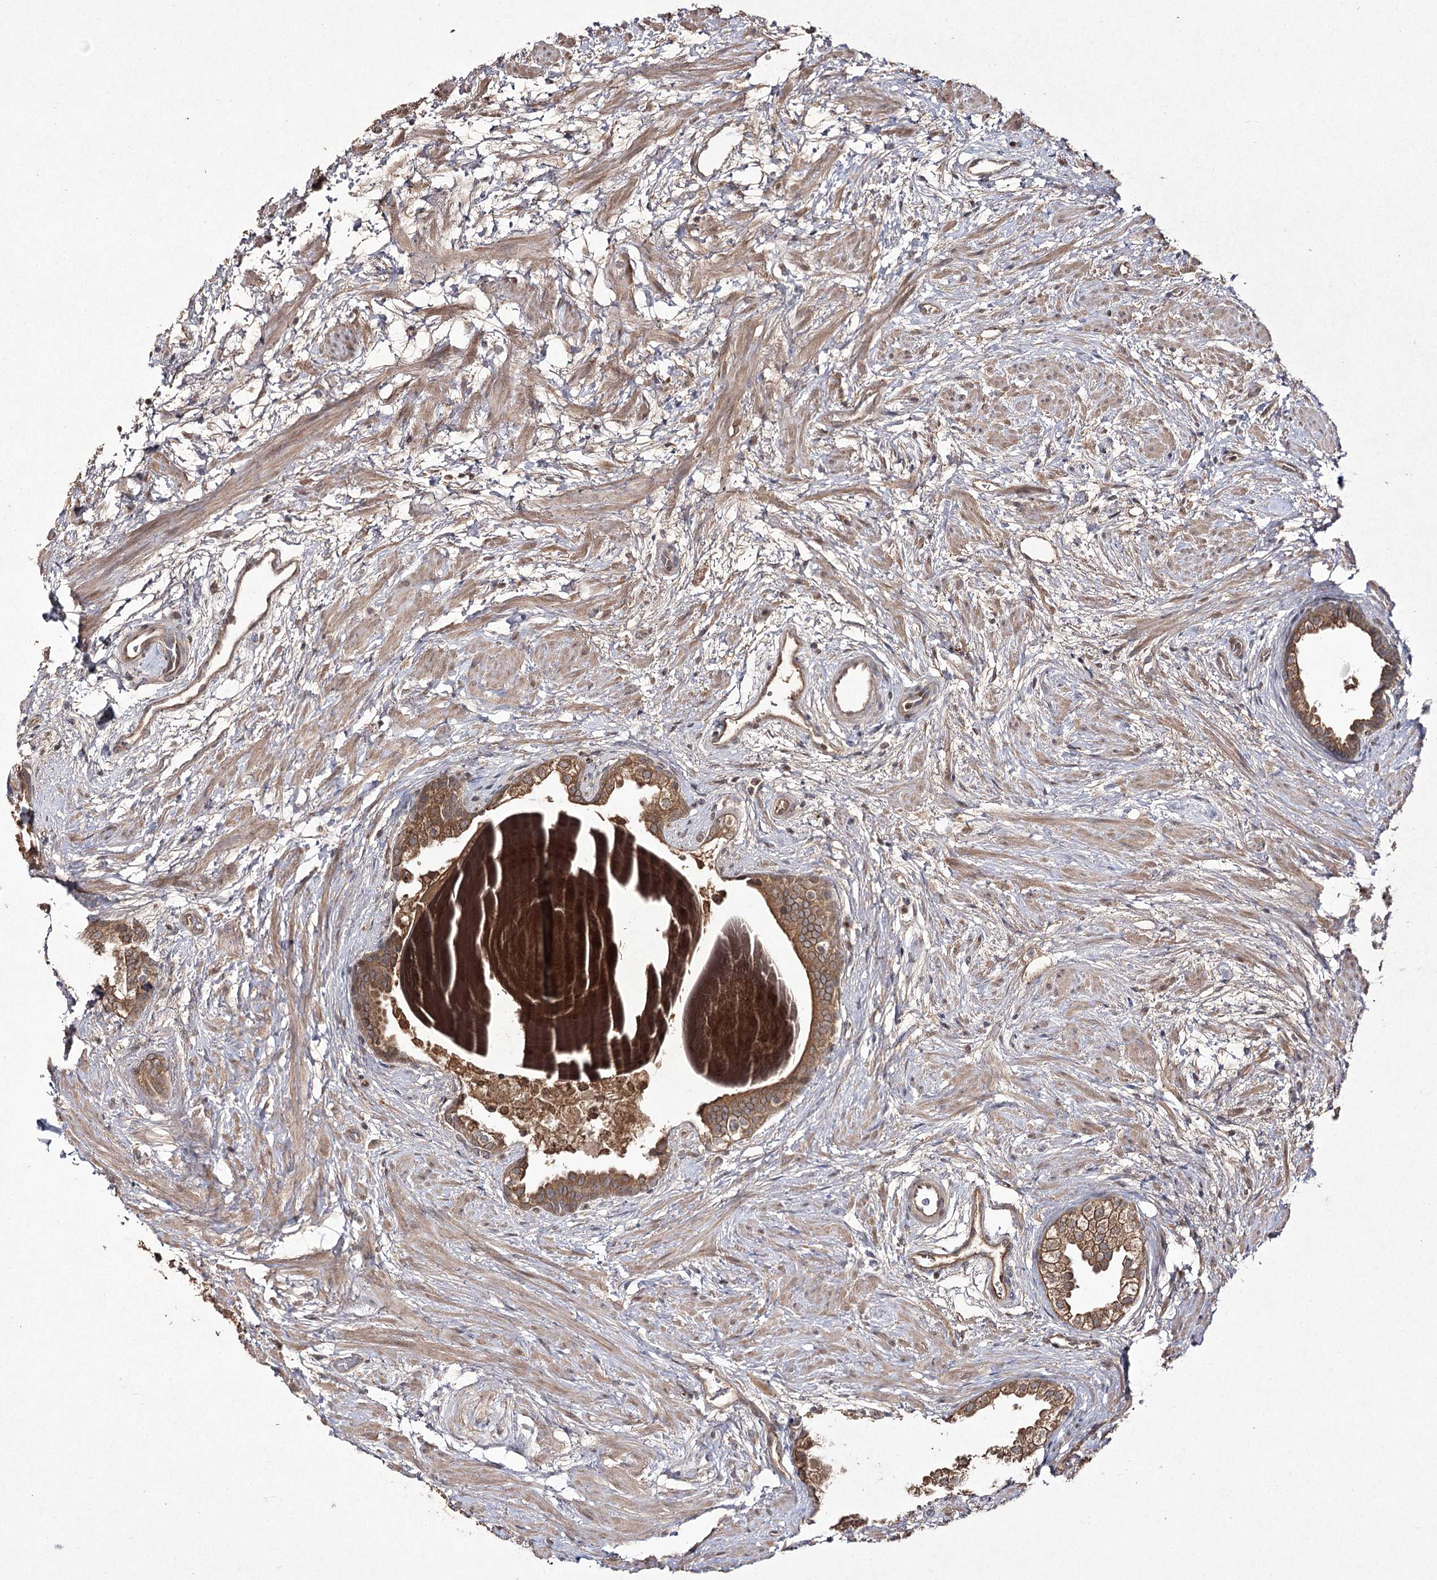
{"staining": {"intensity": "moderate", "quantity": ">75%", "location": "cytoplasmic/membranous"}, "tissue": "prostate", "cell_type": "Glandular cells", "image_type": "normal", "snomed": [{"axis": "morphology", "description": "Normal tissue, NOS"}, {"axis": "topography", "description": "Prostate"}], "caption": "Immunohistochemistry photomicrograph of normal prostate stained for a protein (brown), which demonstrates medium levels of moderate cytoplasmic/membranous positivity in about >75% of glandular cells.", "gene": "FANCL", "patient": {"sex": "male", "age": 48}}